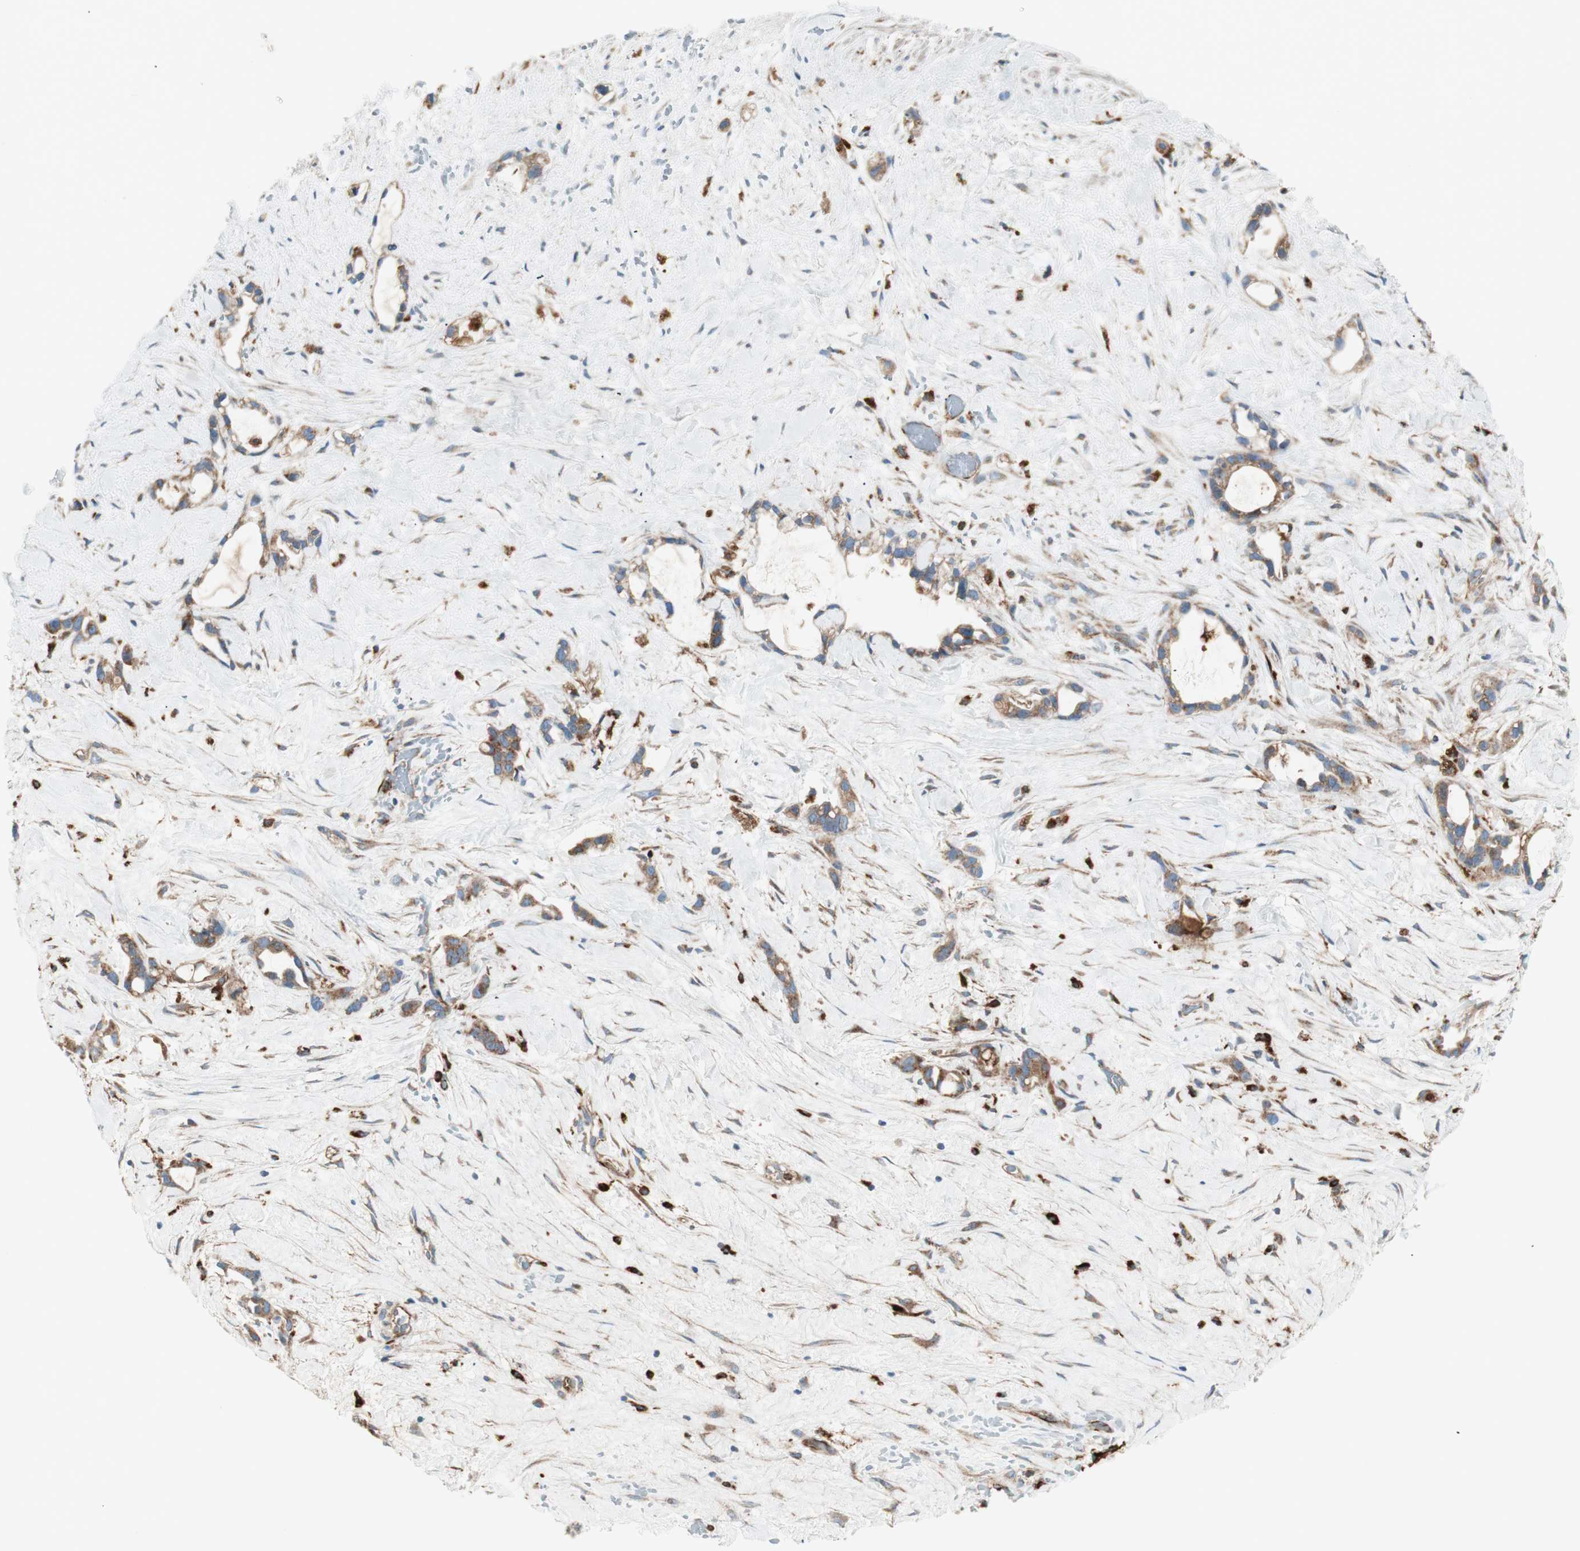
{"staining": {"intensity": "moderate", "quantity": ">75%", "location": "cytoplasmic/membranous"}, "tissue": "liver cancer", "cell_type": "Tumor cells", "image_type": "cancer", "snomed": [{"axis": "morphology", "description": "Cholangiocarcinoma"}, {"axis": "topography", "description": "Liver"}], "caption": "Human liver cancer (cholangiocarcinoma) stained with a protein marker shows moderate staining in tumor cells.", "gene": "ATP6V1G1", "patient": {"sex": "female", "age": 65}}